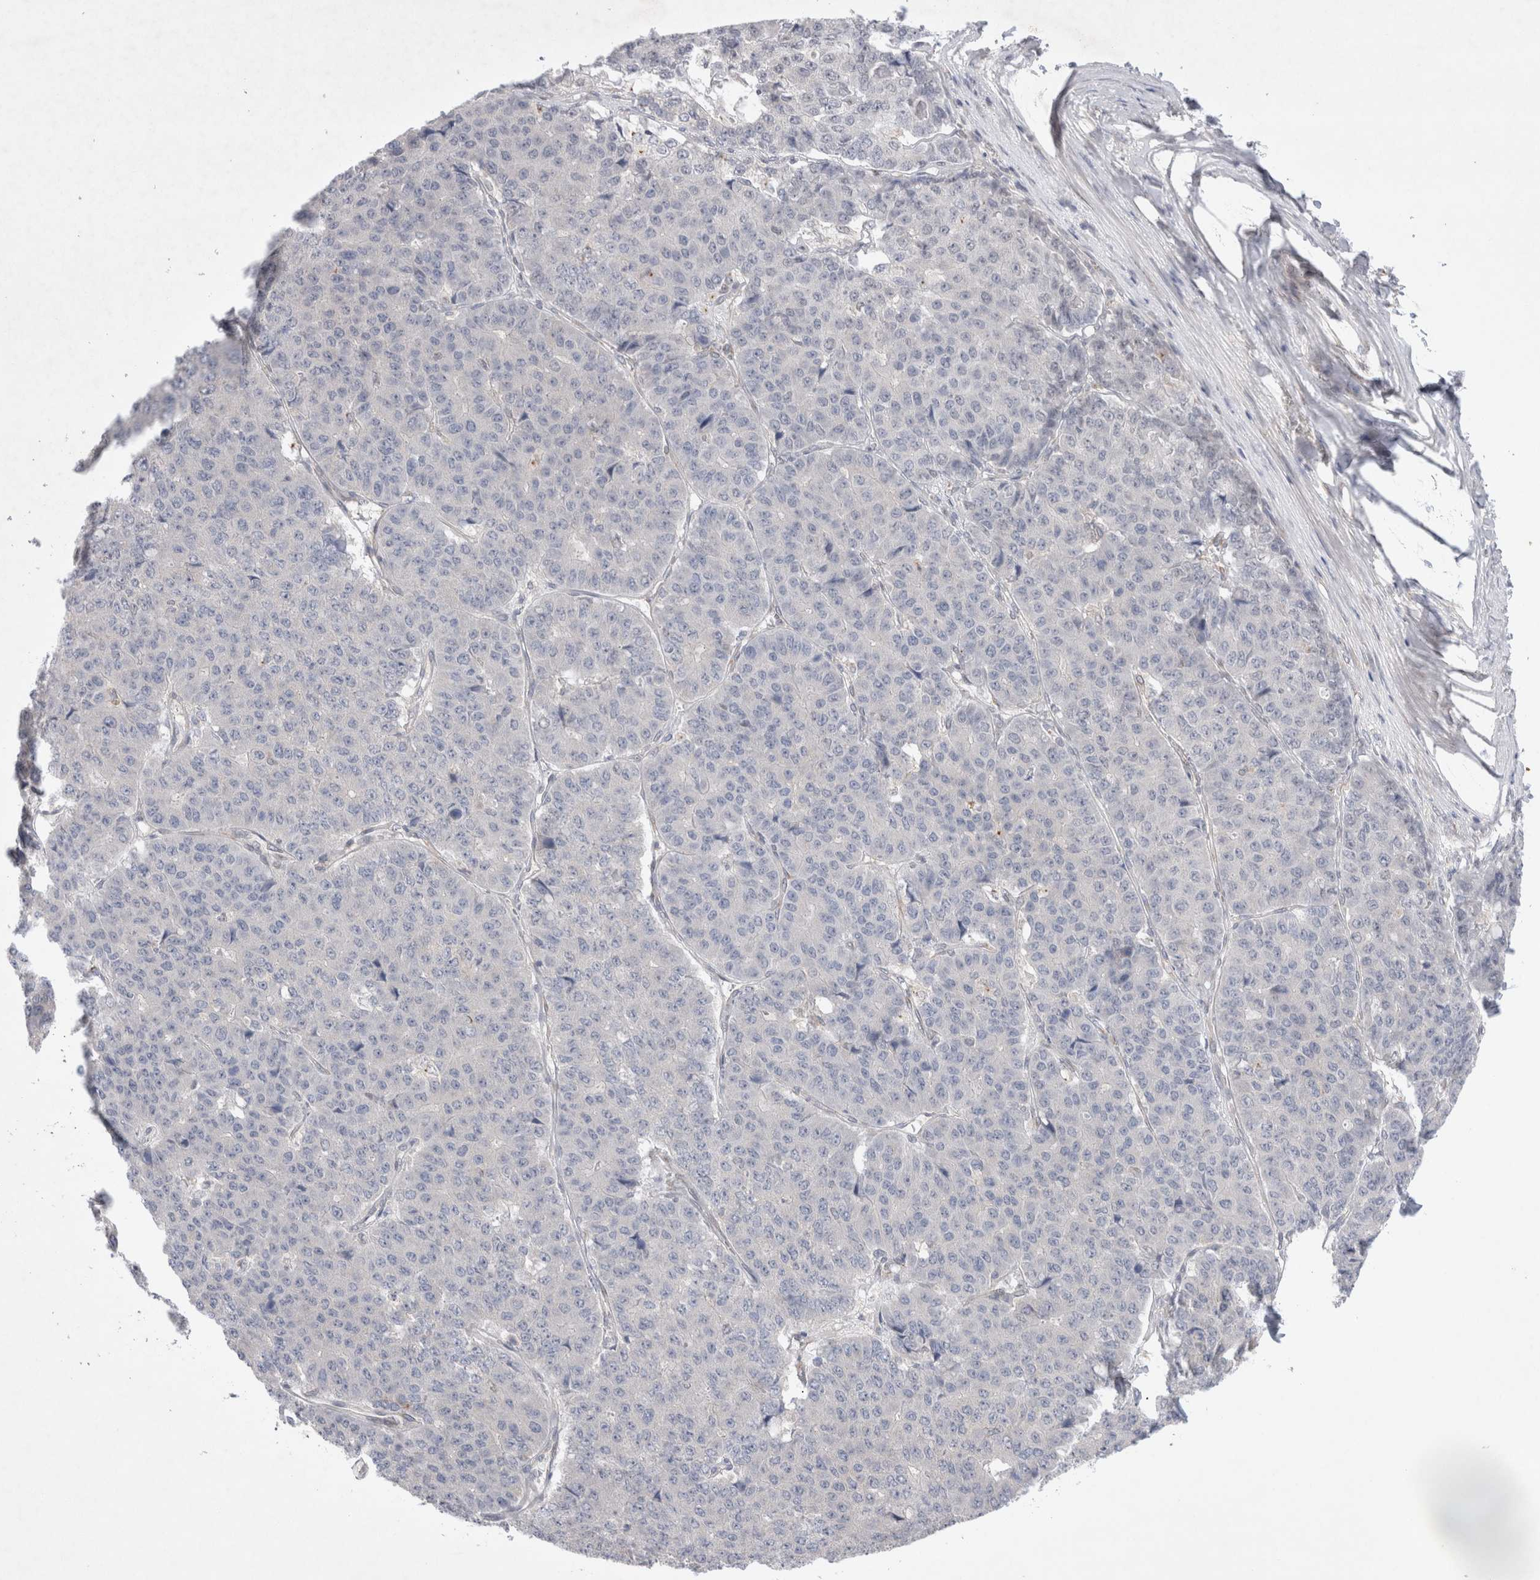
{"staining": {"intensity": "negative", "quantity": "none", "location": "none"}, "tissue": "pancreatic cancer", "cell_type": "Tumor cells", "image_type": "cancer", "snomed": [{"axis": "morphology", "description": "Adenocarcinoma, NOS"}, {"axis": "topography", "description": "Pancreas"}], "caption": "High power microscopy histopathology image of an immunohistochemistry (IHC) image of pancreatic cancer (adenocarcinoma), revealing no significant positivity in tumor cells. (DAB (3,3'-diaminobenzidine) immunohistochemistry with hematoxylin counter stain).", "gene": "BICD2", "patient": {"sex": "male", "age": 50}}